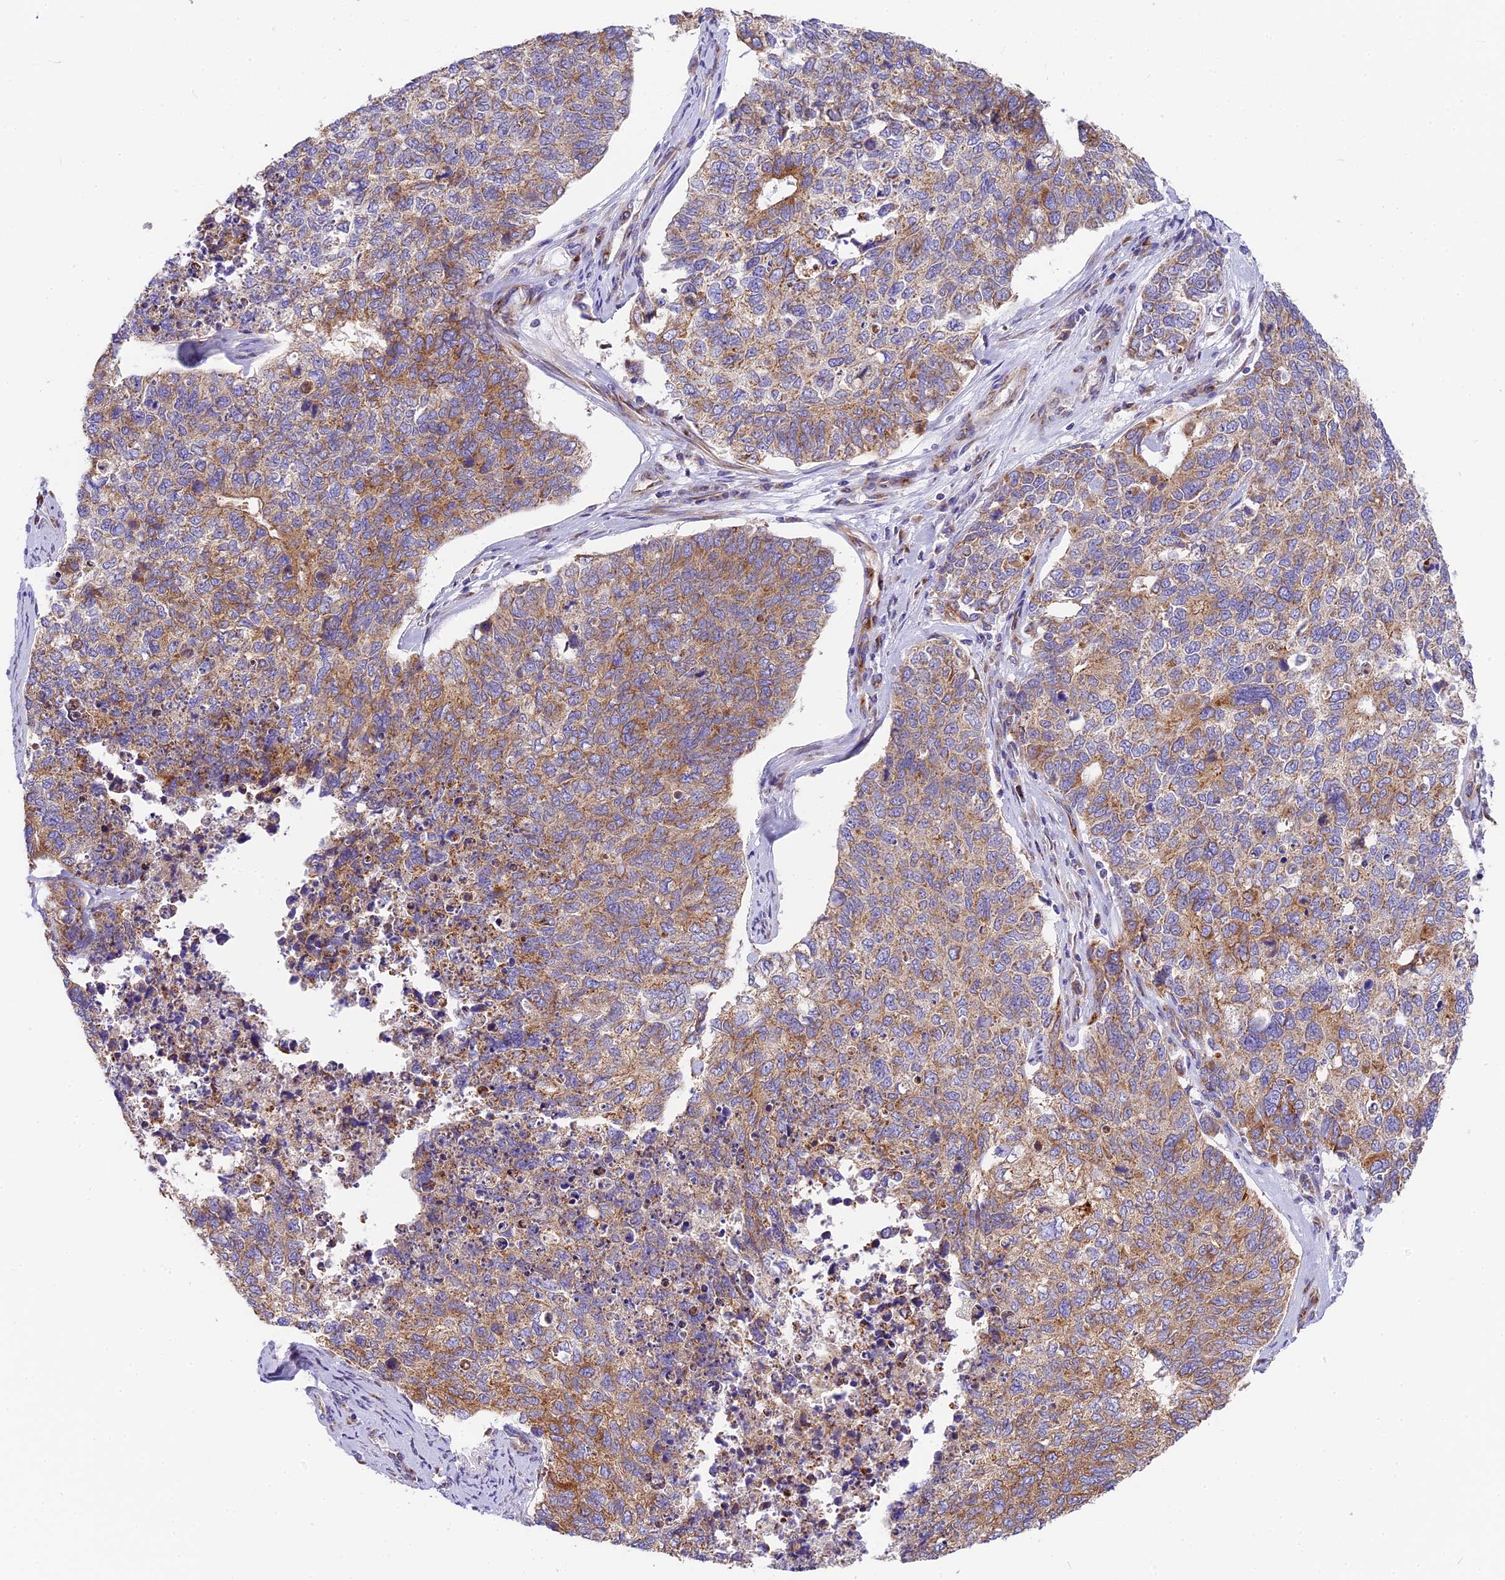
{"staining": {"intensity": "moderate", "quantity": ">75%", "location": "cytoplasmic/membranous"}, "tissue": "cervical cancer", "cell_type": "Tumor cells", "image_type": "cancer", "snomed": [{"axis": "morphology", "description": "Squamous cell carcinoma, NOS"}, {"axis": "topography", "description": "Cervix"}], "caption": "Human cervical squamous cell carcinoma stained for a protein (brown) reveals moderate cytoplasmic/membranous positive positivity in about >75% of tumor cells.", "gene": "MRAS", "patient": {"sex": "female", "age": 63}}